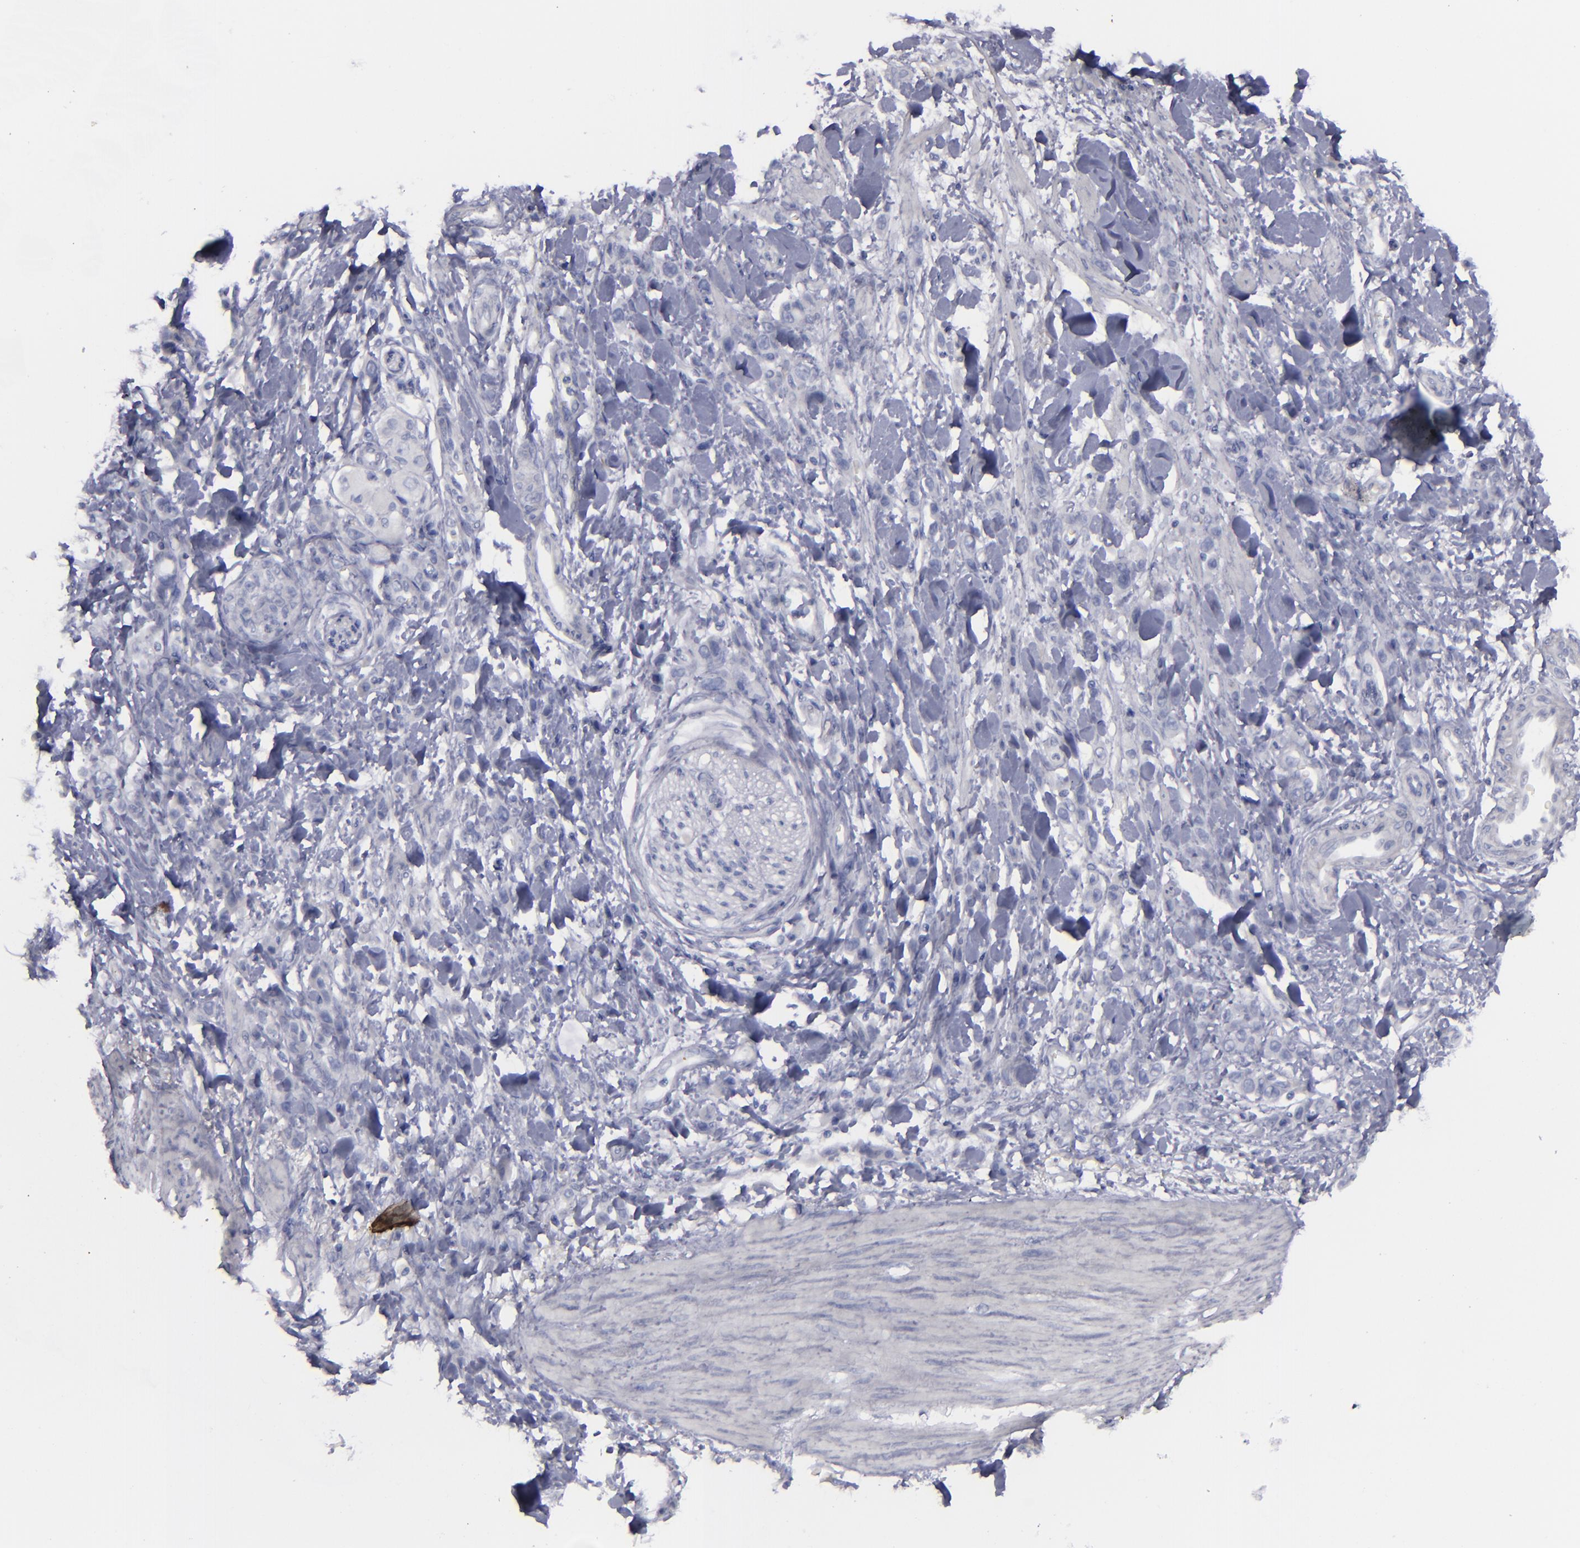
{"staining": {"intensity": "negative", "quantity": "none", "location": "none"}, "tissue": "stomach cancer", "cell_type": "Tumor cells", "image_type": "cancer", "snomed": [{"axis": "morphology", "description": "Normal tissue, NOS"}, {"axis": "morphology", "description": "Adenocarcinoma, NOS"}, {"axis": "topography", "description": "Stomach"}], "caption": "Tumor cells are negative for protein expression in human adenocarcinoma (stomach).", "gene": "CD22", "patient": {"sex": "male", "age": 82}}